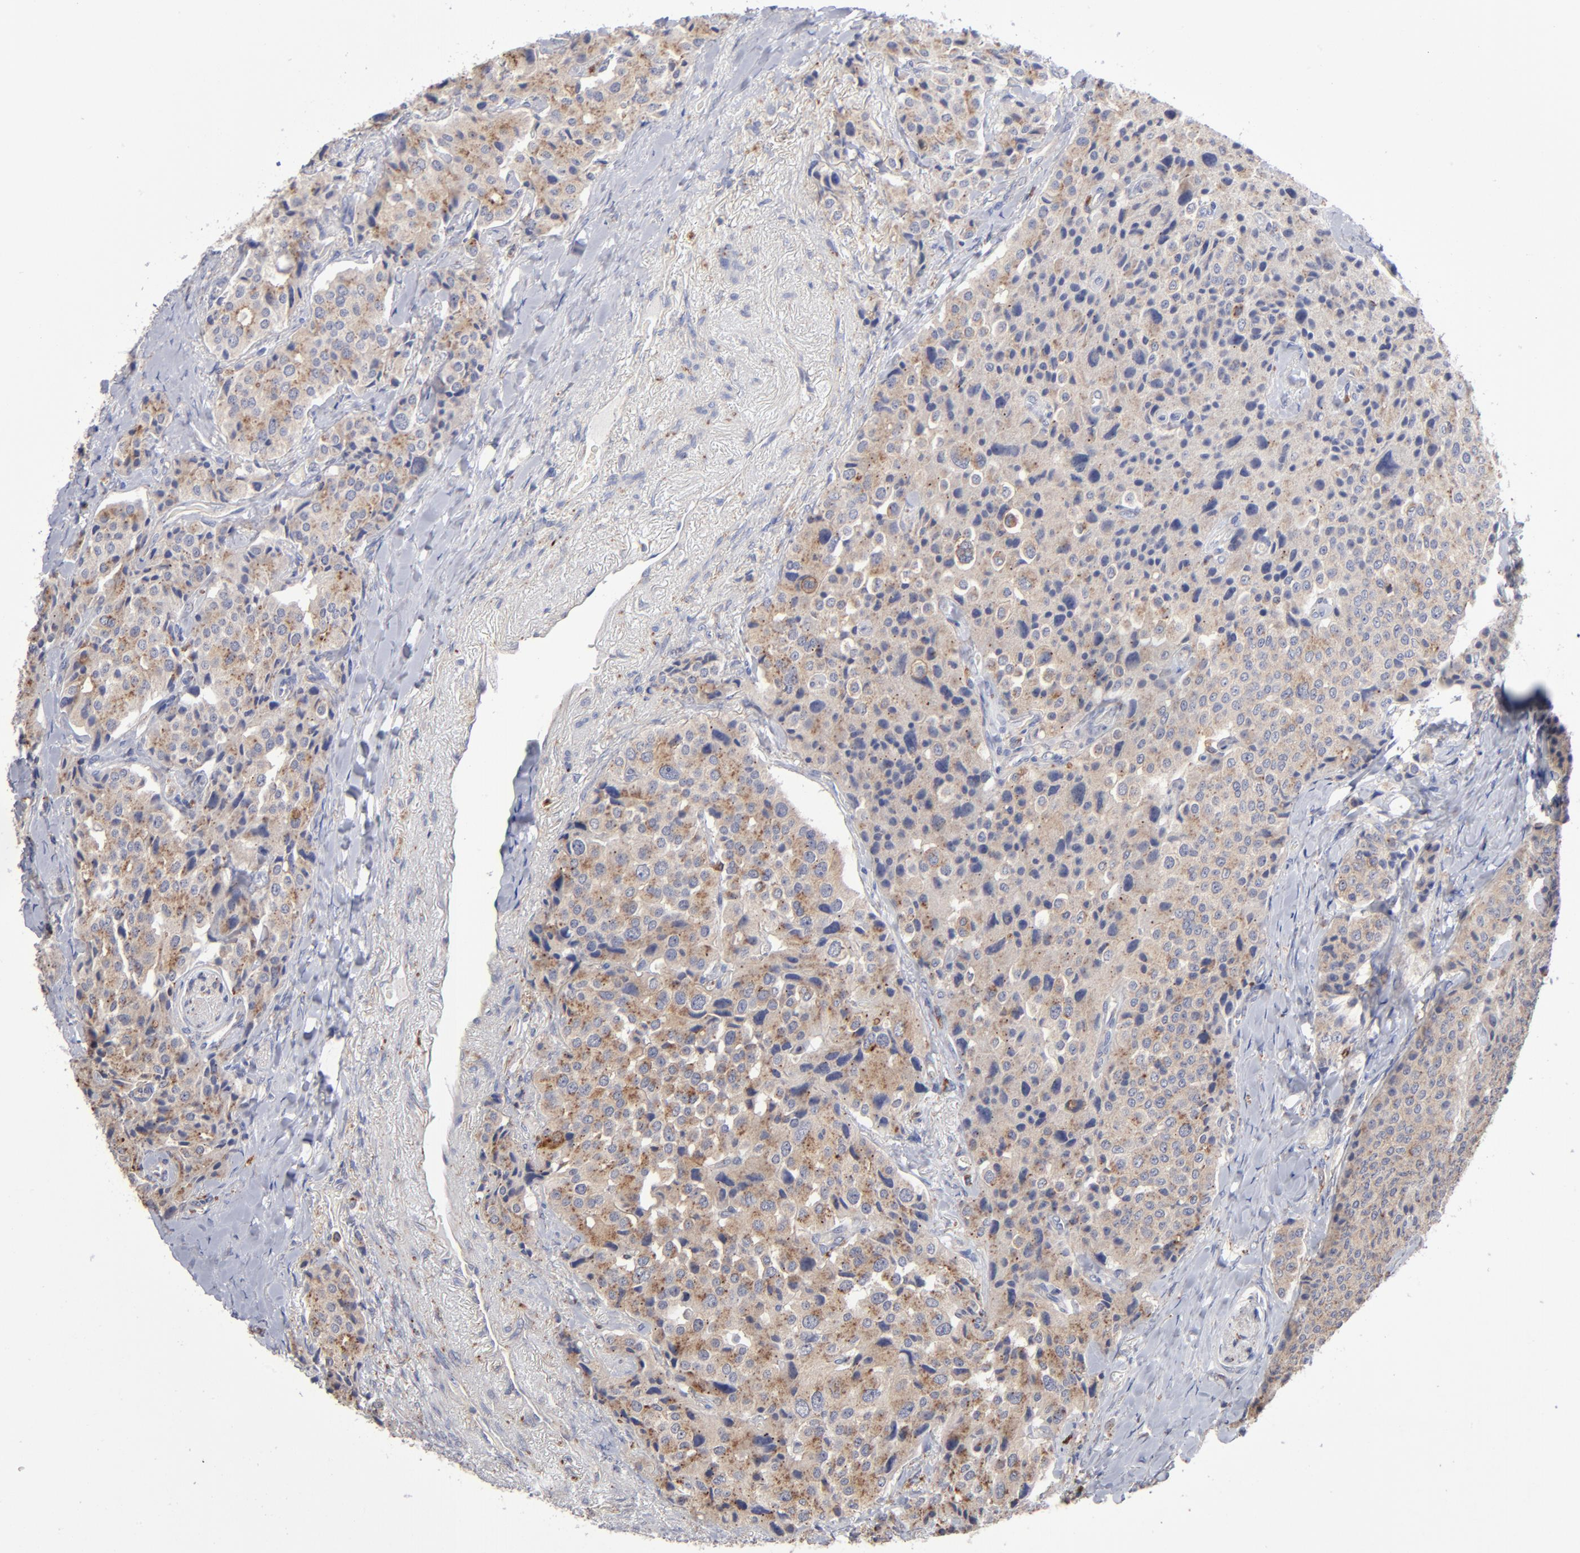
{"staining": {"intensity": "moderate", "quantity": ">75%", "location": "cytoplasmic/membranous"}, "tissue": "carcinoid", "cell_type": "Tumor cells", "image_type": "cancer", "snomed": [{"axis": "morphology", "description": "Carcinoid, malignant, NOS"}, {"axis": "topography", "description": "Colon"}], "caption": "Immunohistochemistry (IHC) image of neoplastic tissue: human carcinoid stained using IHC reveals medium levels of moderate protein expression localized specifically in the cytoplasmic/membranous of tumor cells, appearing as a cytoplasmic/membranous brown color.", "gene": "RRAGB", "patient": {"sex": "female", "age": 61}}